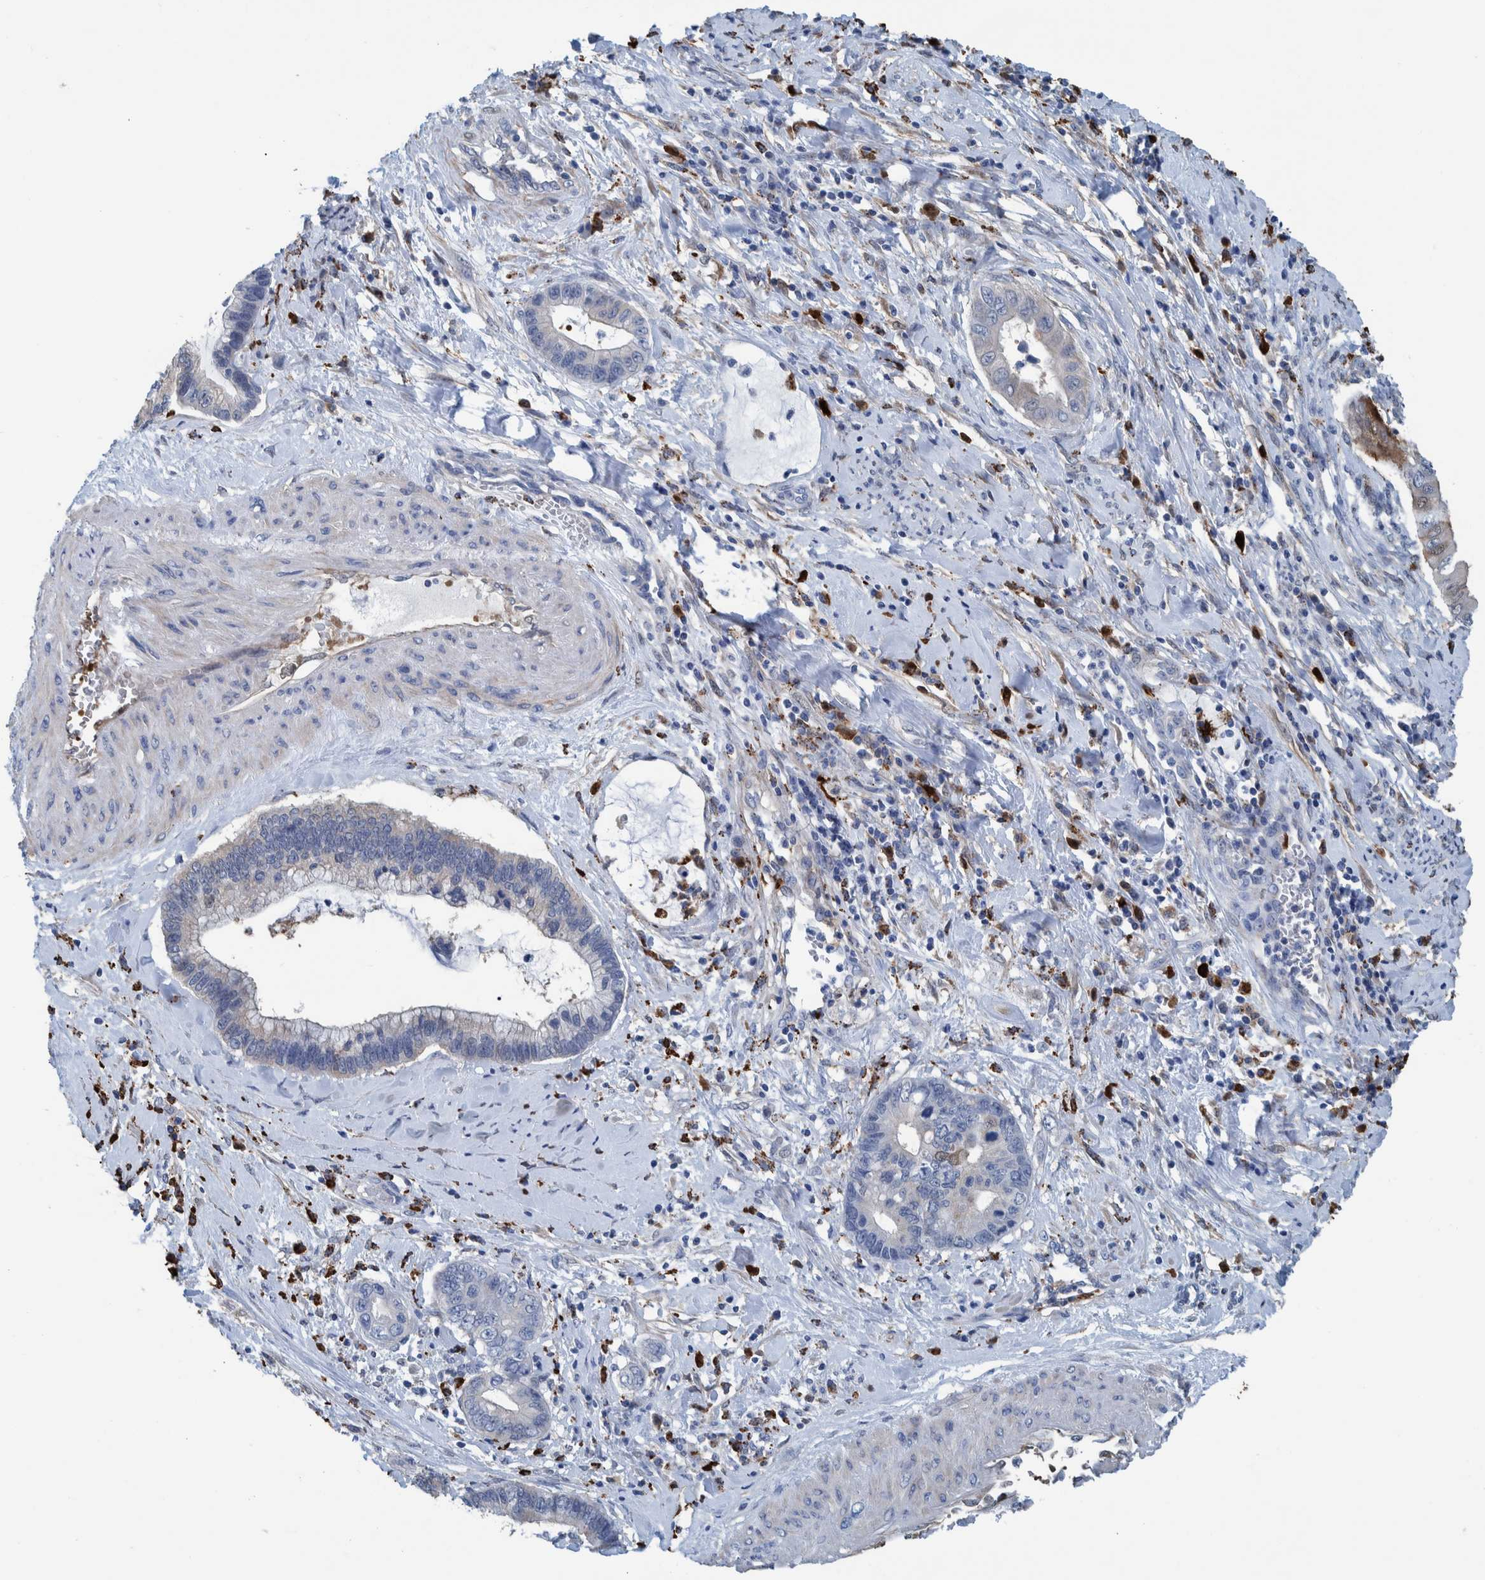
{"staining": {"intensity": "weak", "quantity": "<25%", "location": "cytoplasmic/membranous"}, "tissue": "cervical cancer", "cell_type": "Tumor cells", "image_type": "cancer", "snomed": [{"axis": "morphology", "description": "Adenocarcinoma, NOS"}, {"axis": "topography", "description": "Cervix"}], "caption": "The immunohistochemistry (IHC) image has no significant positivity in tumor cells of cervical cancer tissue.", "gene": "IDO1", "patient": {"sex": "female", "age": 44}}